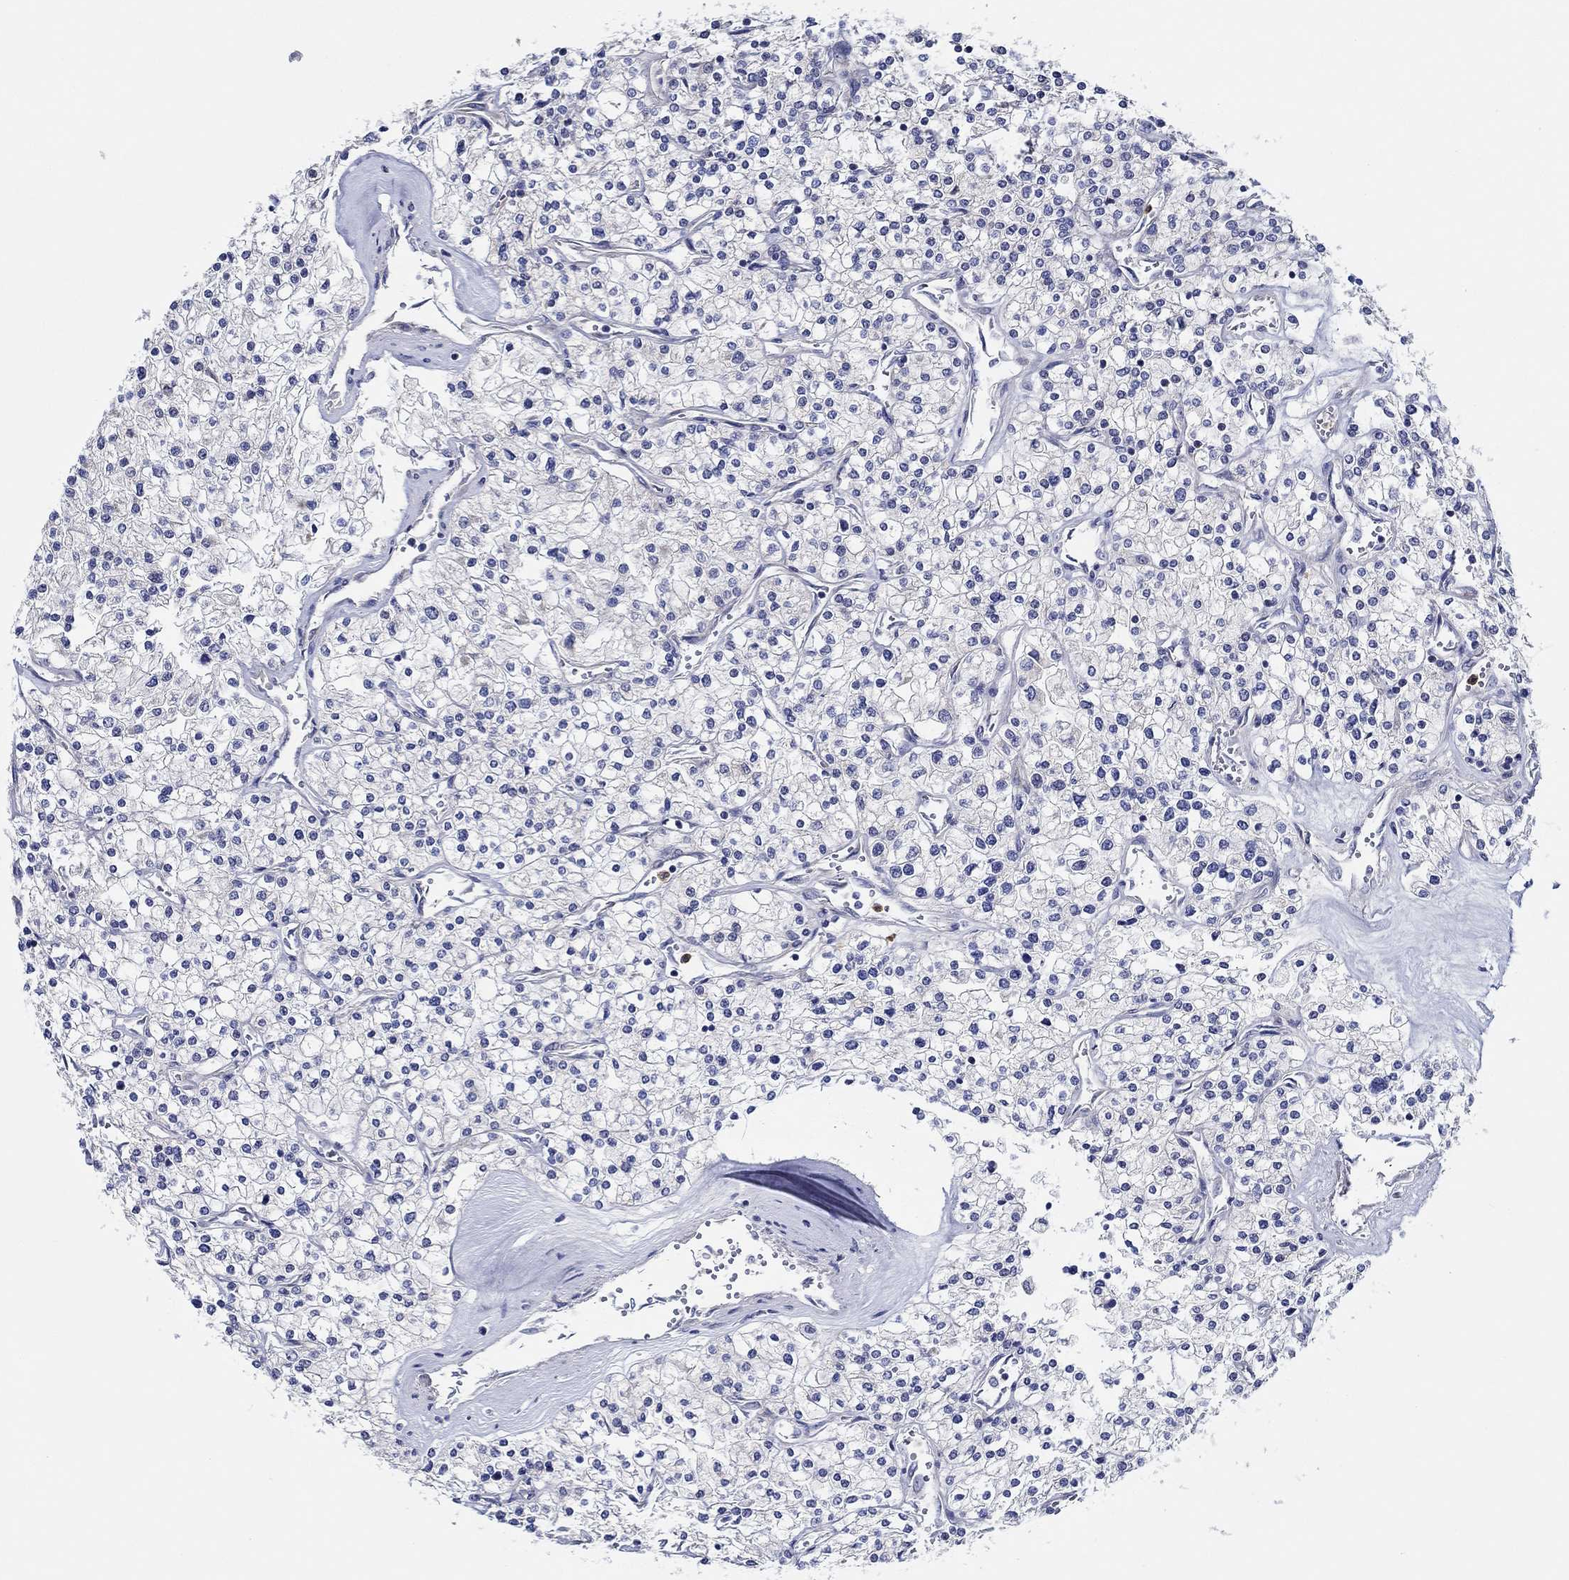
{"staining": {"intensity": "negative", "quantity": "none", "location": "none"}, "tissue": "renal cancer", "cell_type": "Tumor cells", "image_type": "cancer", "snomed": [{"axis": "morphology", "description": "Adenocarcinoma, NOS"}, {"axis": "topography", "description": "Kidney"}], "caption": "Histopathology image shows no protein staining in tumor cells of renal cancer (adenocarcinoma) tissue. The staining was performed using DAB (3,3'-diaminobenzidine) to visualize the protein expression in brown, while the nuclei were stained in blue with hematoxylin (Magnification: 20x).", "gene": "CFAP61", "patient": {"sex": "male", "age": 80}}